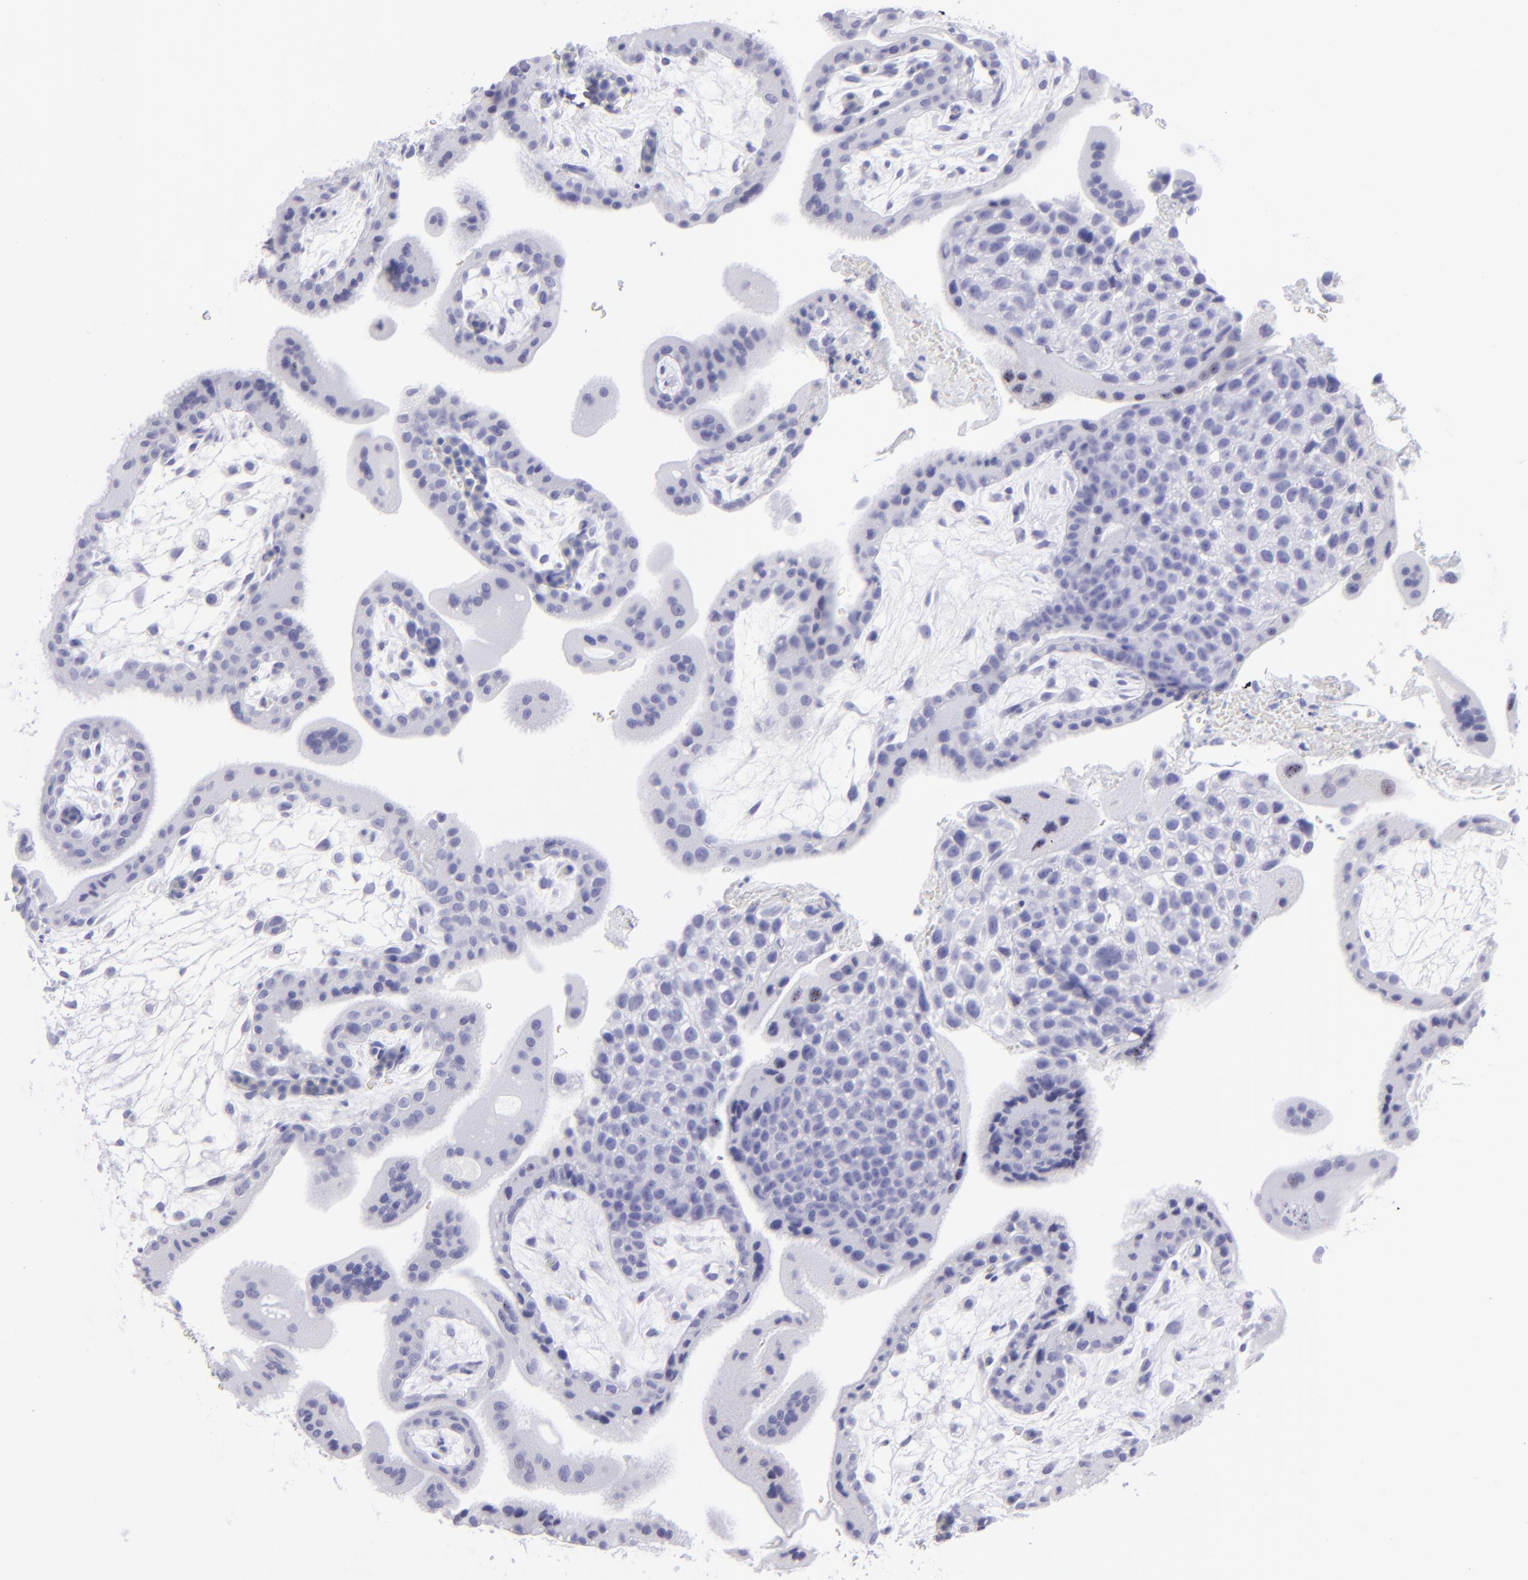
{"staining": {"intensity": "negative", "quantity": "none", "location": "none"}, "tissue": "placenta", "cell_type": "Decidual cells", "image_type": "normal", "snomed": [{"axis": "morphology", "description": "Normal tissue, NOS"}, {"axis": "topography", "description": "Placenta"}], "caption": "A high-resolution histopathology image shows immunohistochemistry staining of normal placenta, which reveals no significant positivity in decidual cells.", "gene": "SLC1A3", "patient": {"sex": "female", "age": 35}}